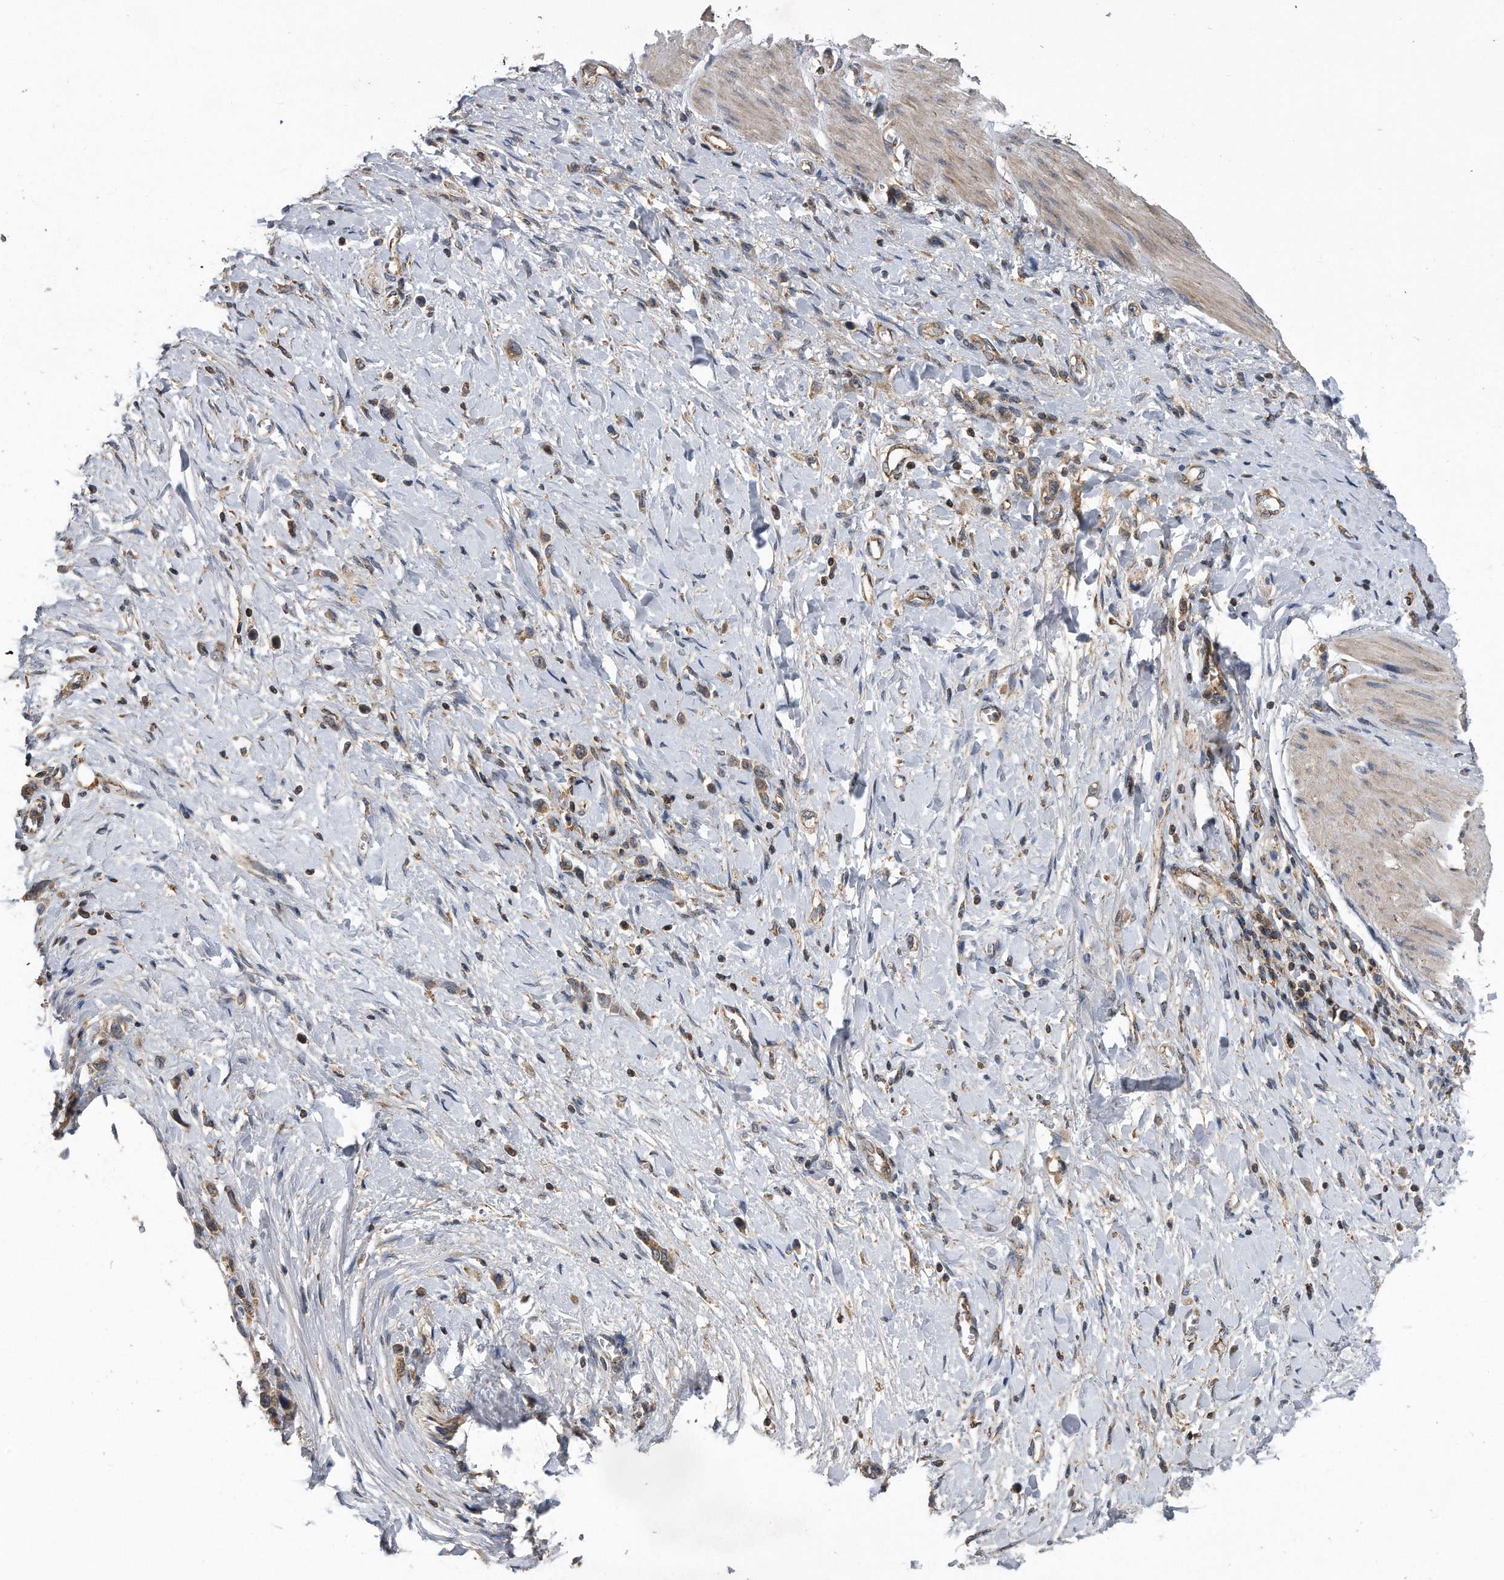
{"staining": {"intensity": "weak", "quantity": "25%-75%", "location": "cytoplasmic/membranous"}, "tissue": "stomach cancer", "cell_type": "Tumor cells", "image_type": "cancer", "snomed": [{"axis": "morphology", "description": "Adenocarcinoma, NOS"}, {"axis": "topography", "description": "Stomach"}], "caption": "The immunohistochemical stain highlights weak cytoplasmic/membranous expression in tumor cells of stomach cancer tissue.", "gene": "ALPK2", "patient": {"sex": "female", "age": 65}}